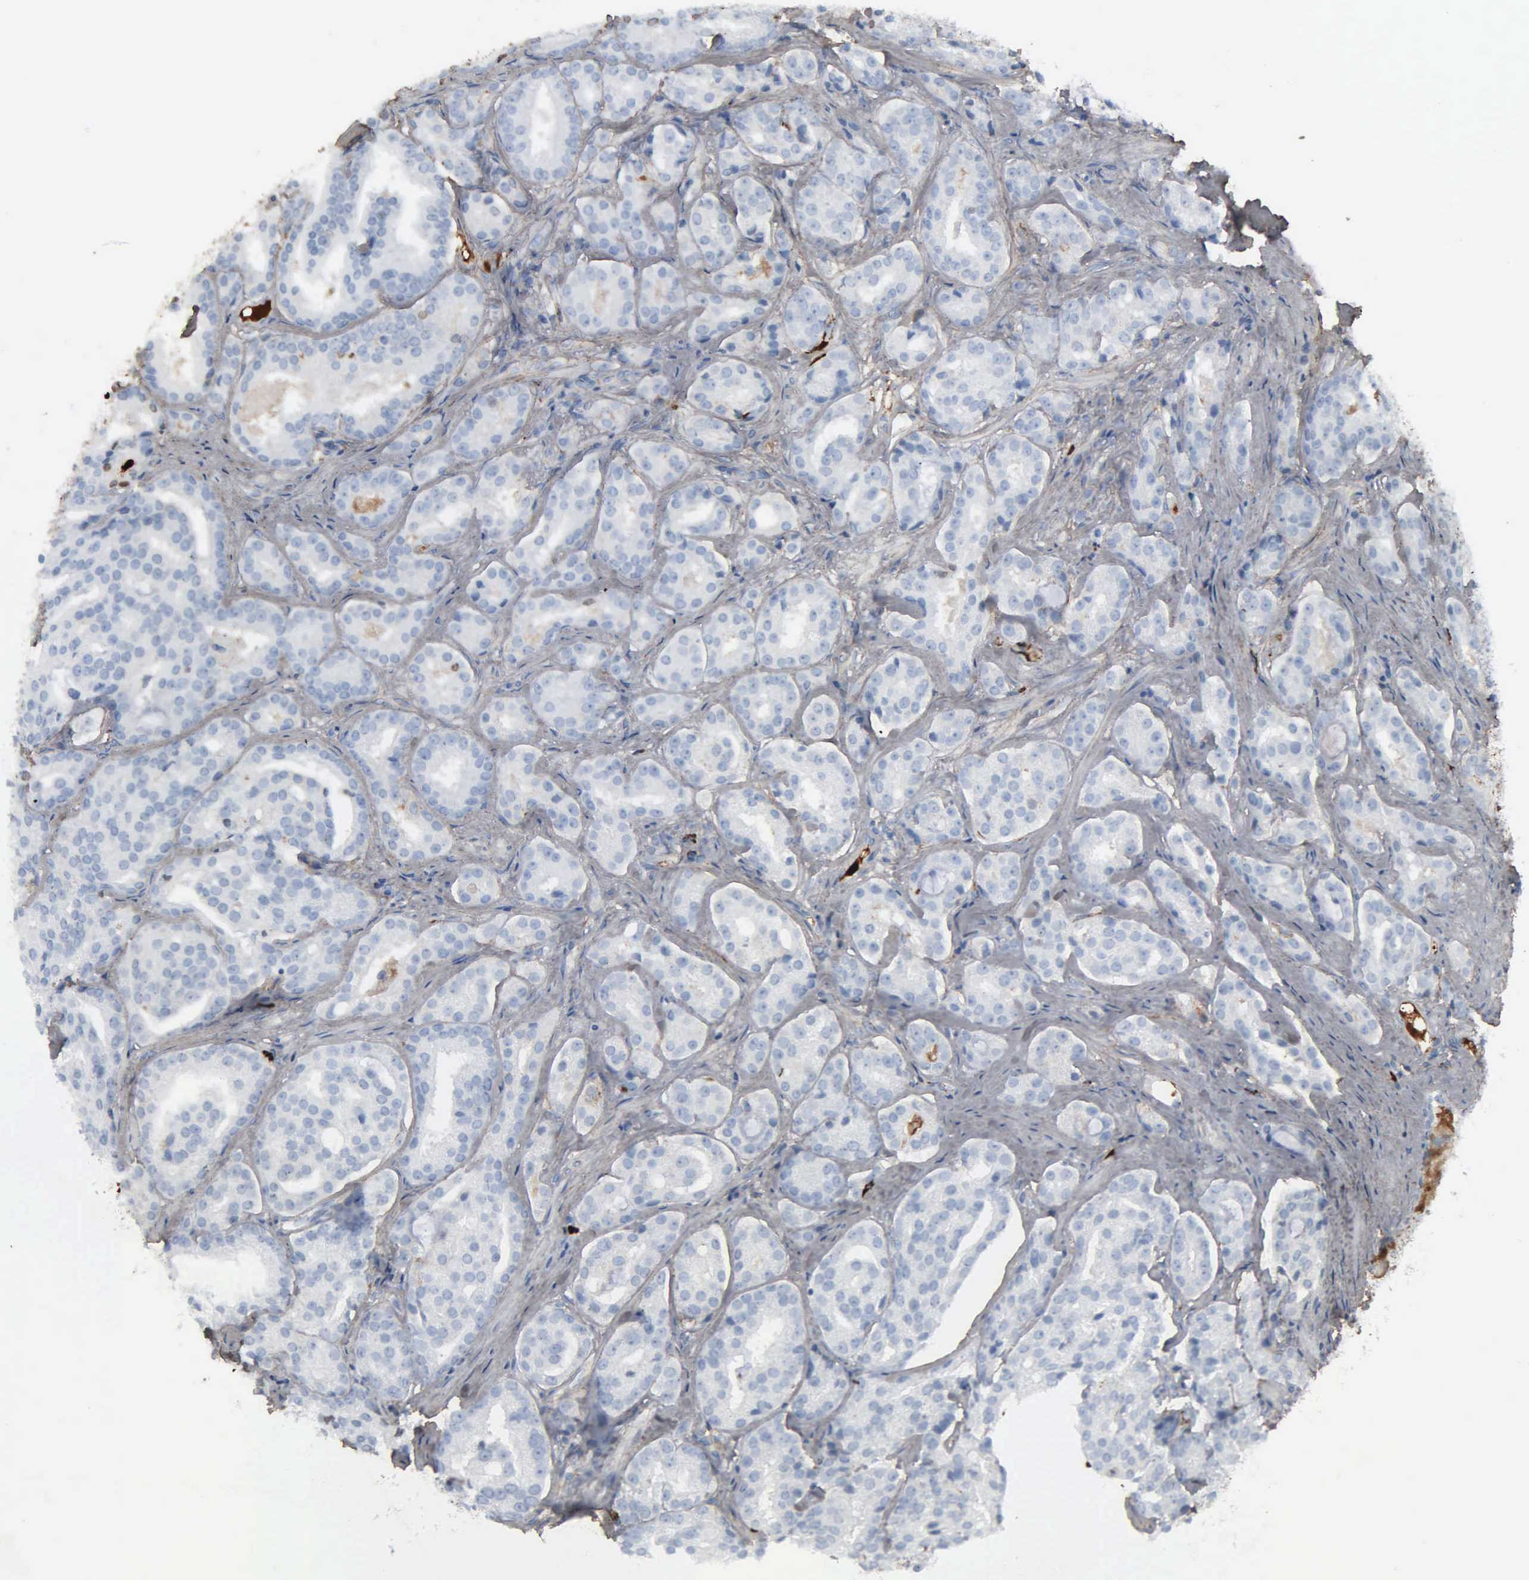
{"staining": {"intensity": "negative", "quantity": "none", "location": "none"}, "tissue": "prostate cancer", "cell_type": "Tumor cells", "image_type": "cancer", "snomed": [{"axis": "morphology", "description": "Adenocarcinoma, High grade"}, {"axis": "topography", "description": "Prostate"}], "caption": "Immunohistochemistry image of neoplastic tissue: prostate adenocarcinoma (high-grade) stained with DAB demonstrates no significant protein expression in tumor cells.", "gene": "FN1", "patient": {"sex": "male", "age": 64}}